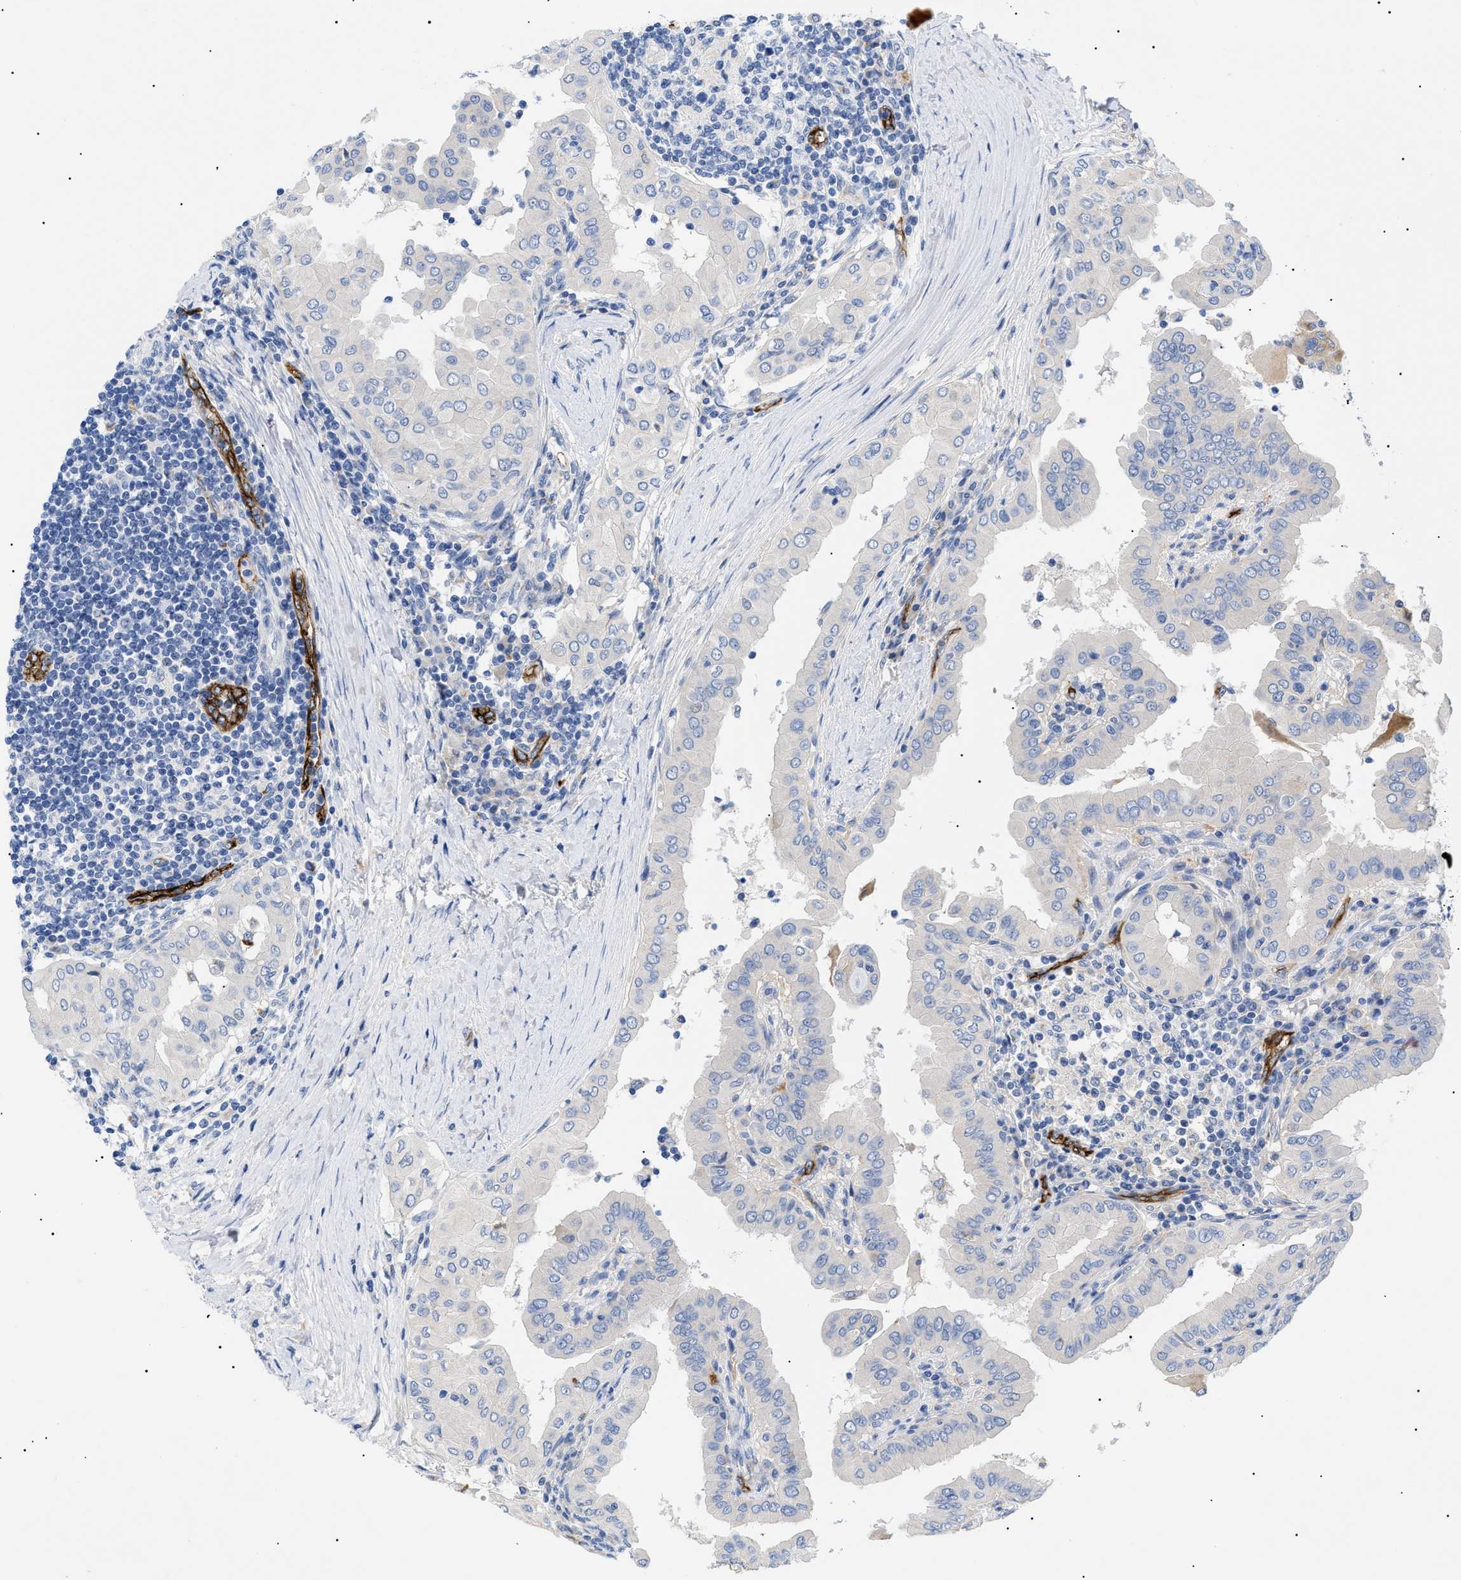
{"staining": {"intensity": "negative", "quantity": "none", "location": "none"}, "tissue": "thyroid cancer", "cell_type": "Tumor cells", "image_type": "cancer", "snomed": [{"axis": "morphology", "description": "Papillary adenocarcinoma, NOS"}, {"axis": "topography", "description": "Thyroid gland"}], "caption": "Image shows no protein positivity in tumor cells of thyroid cancer (papillary adenocarcinoma) tissue.", "gene": "ACKR1", "patient": {"sex": "male", "age": 33}}